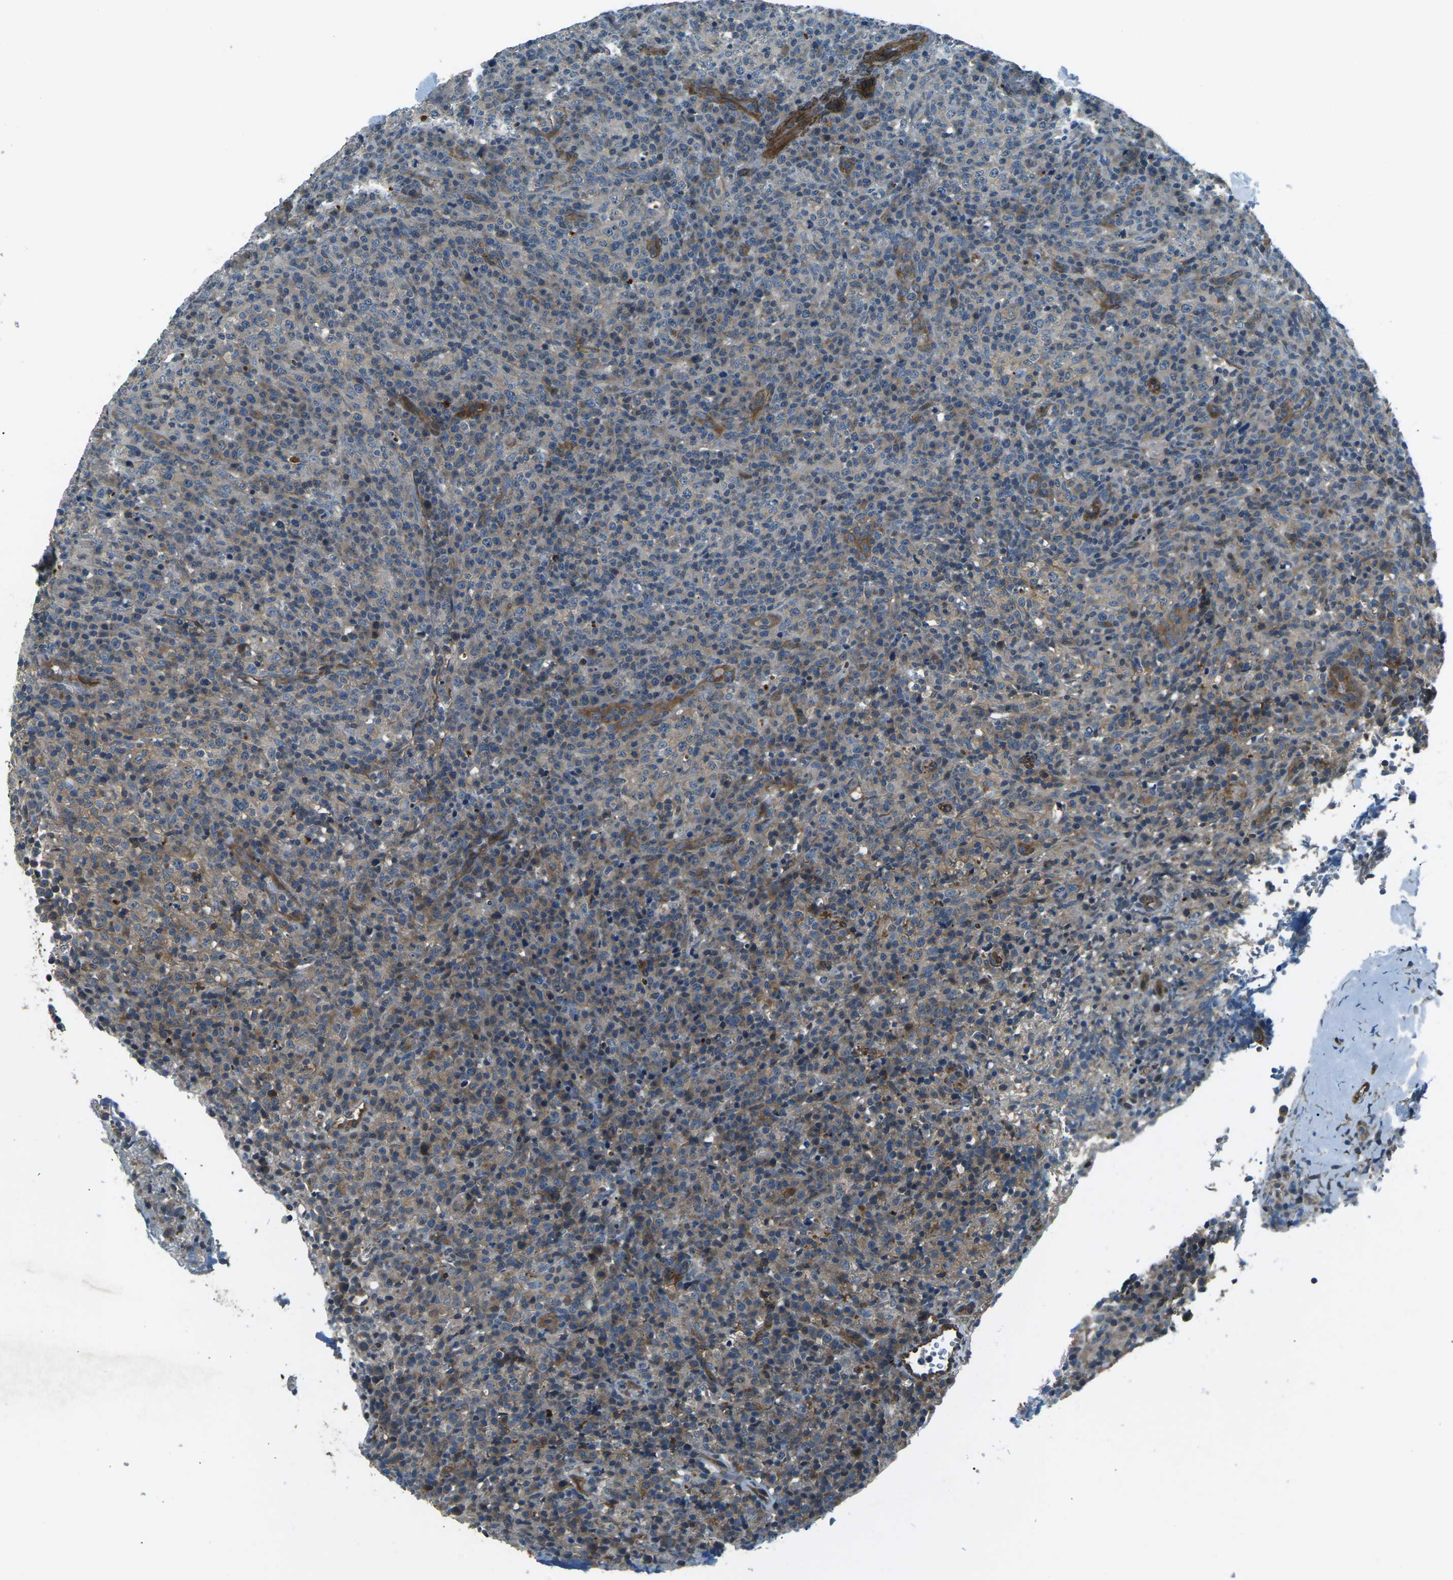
{"staining": {"intensity": "weak", "quantity": "25%-75%", "location": "cytoplasmic/membranous"}, "tissue": "lymphoma", "cell_type": "Tumor cells", "image_type": "cancer", "snomed": [{"axis": "morphology", "description": "Malignant lymphoma, non-Hodgkin's type, High grade"}, {"axis": "topography", "description": "Lymph node"}], "caption": "This is an image of IHC staining of lymphoma, which shows weak staining in the cytoplasmic/membranous of tumor cells.", "gene": "AFAP1", "patient": {"sex": "female", "age": 76}}